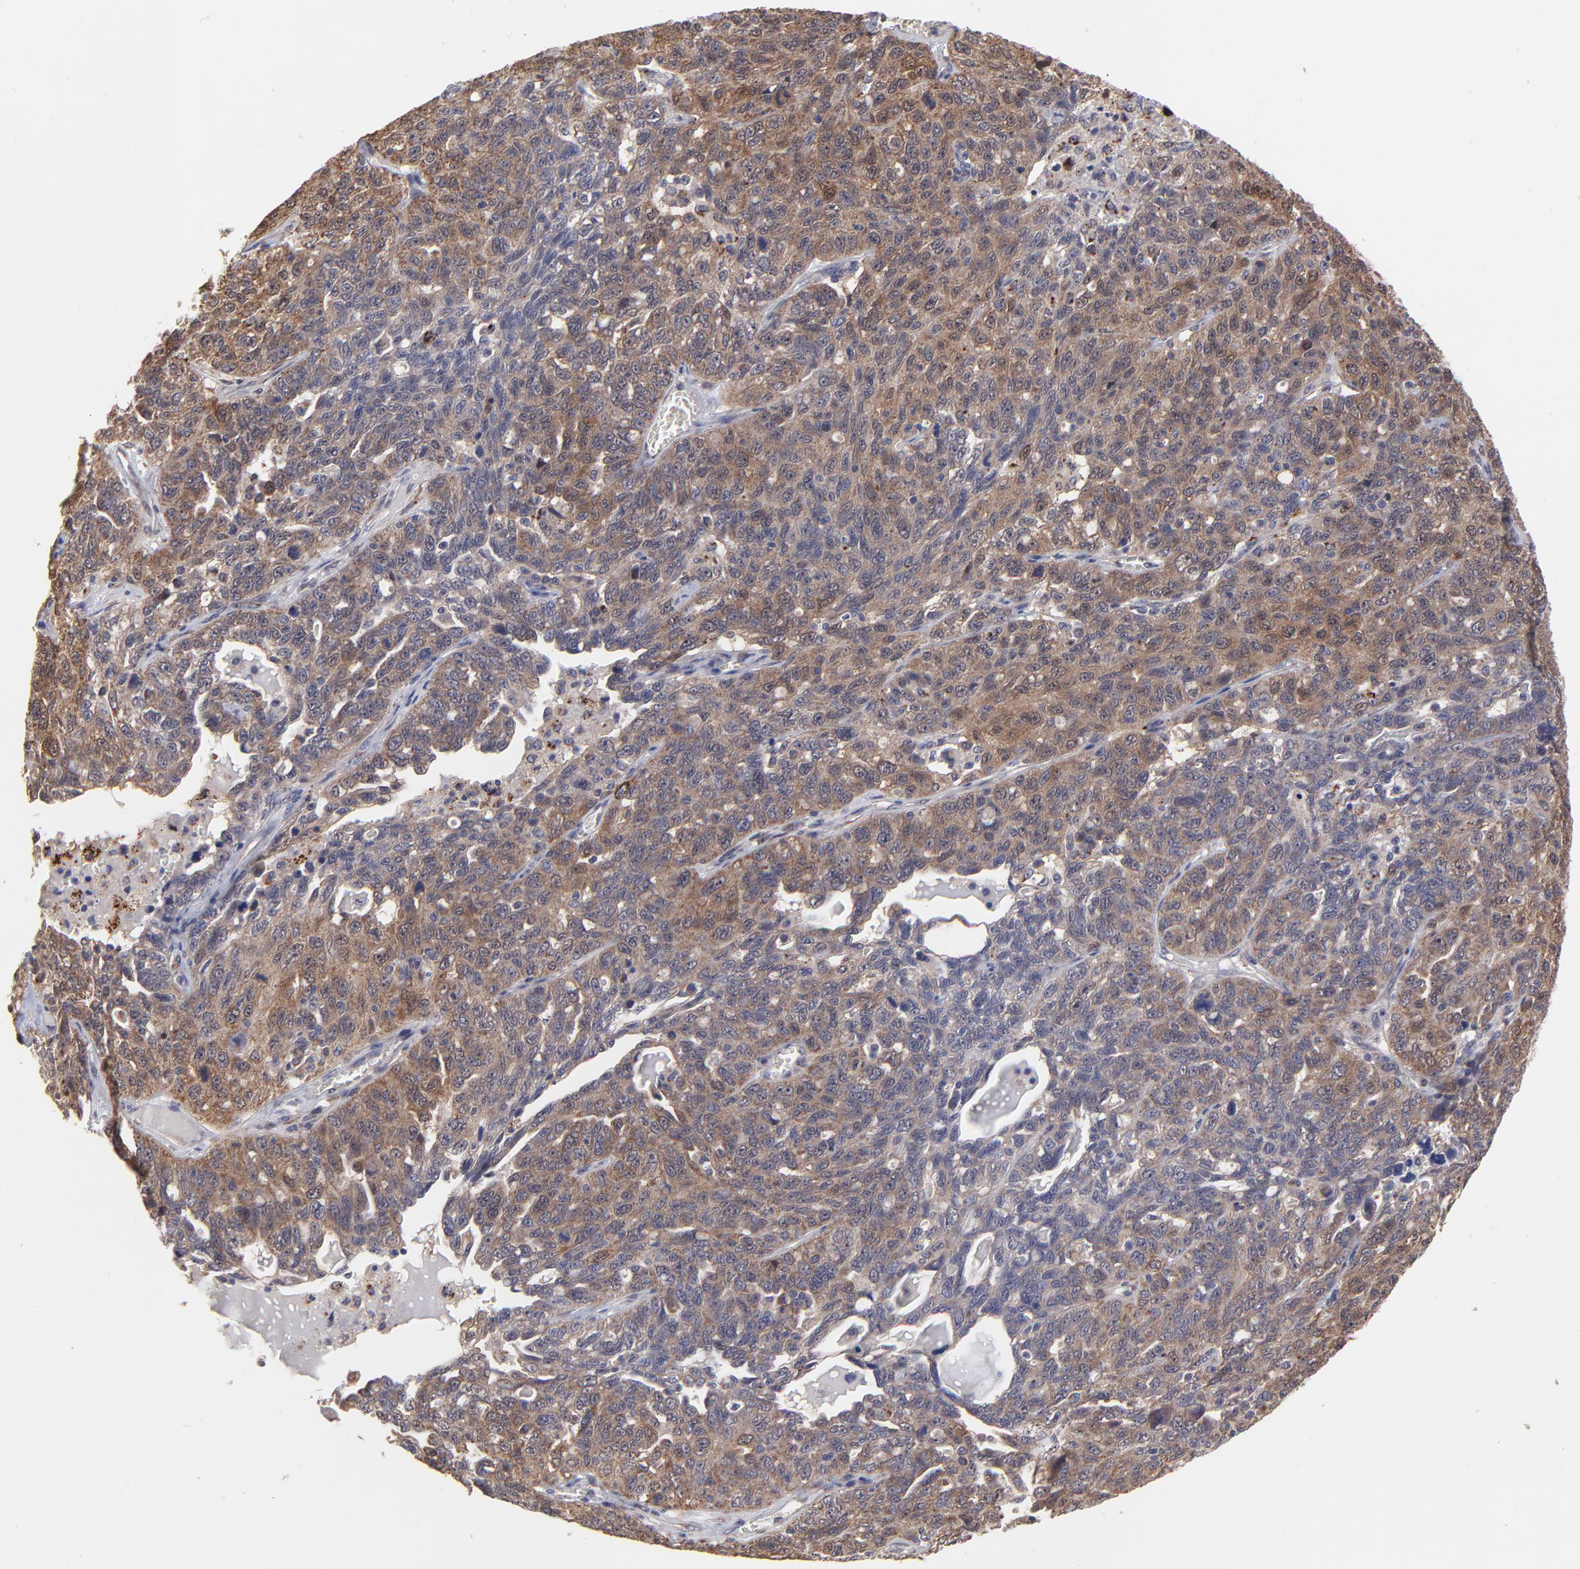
{"staining": {"intensity": "strong", "quantity": ">75%", "location": "cytoplasmic/membranous"}, "tissue": "ovarian cancer", "cell_type": "Tumor cells", "image_type": "cancer", "snomed": [{"axis": "morphology", "description": "Cystadenocarcinoma, serous, NOS"}, {"axis": "topography", "description": "Ovary"}], "caption": "This photomicrograph exhibits ovarian serous cystadenocarcinoma stained with immunohistochemistry to label a protein in brown. The cytoplasmic/membranous of tumor cells show strong positivity for the protein. Nuclei are counter-stained blue.", "gene": "UBE2H", "patient": {"sex": "female", "age": 71}}